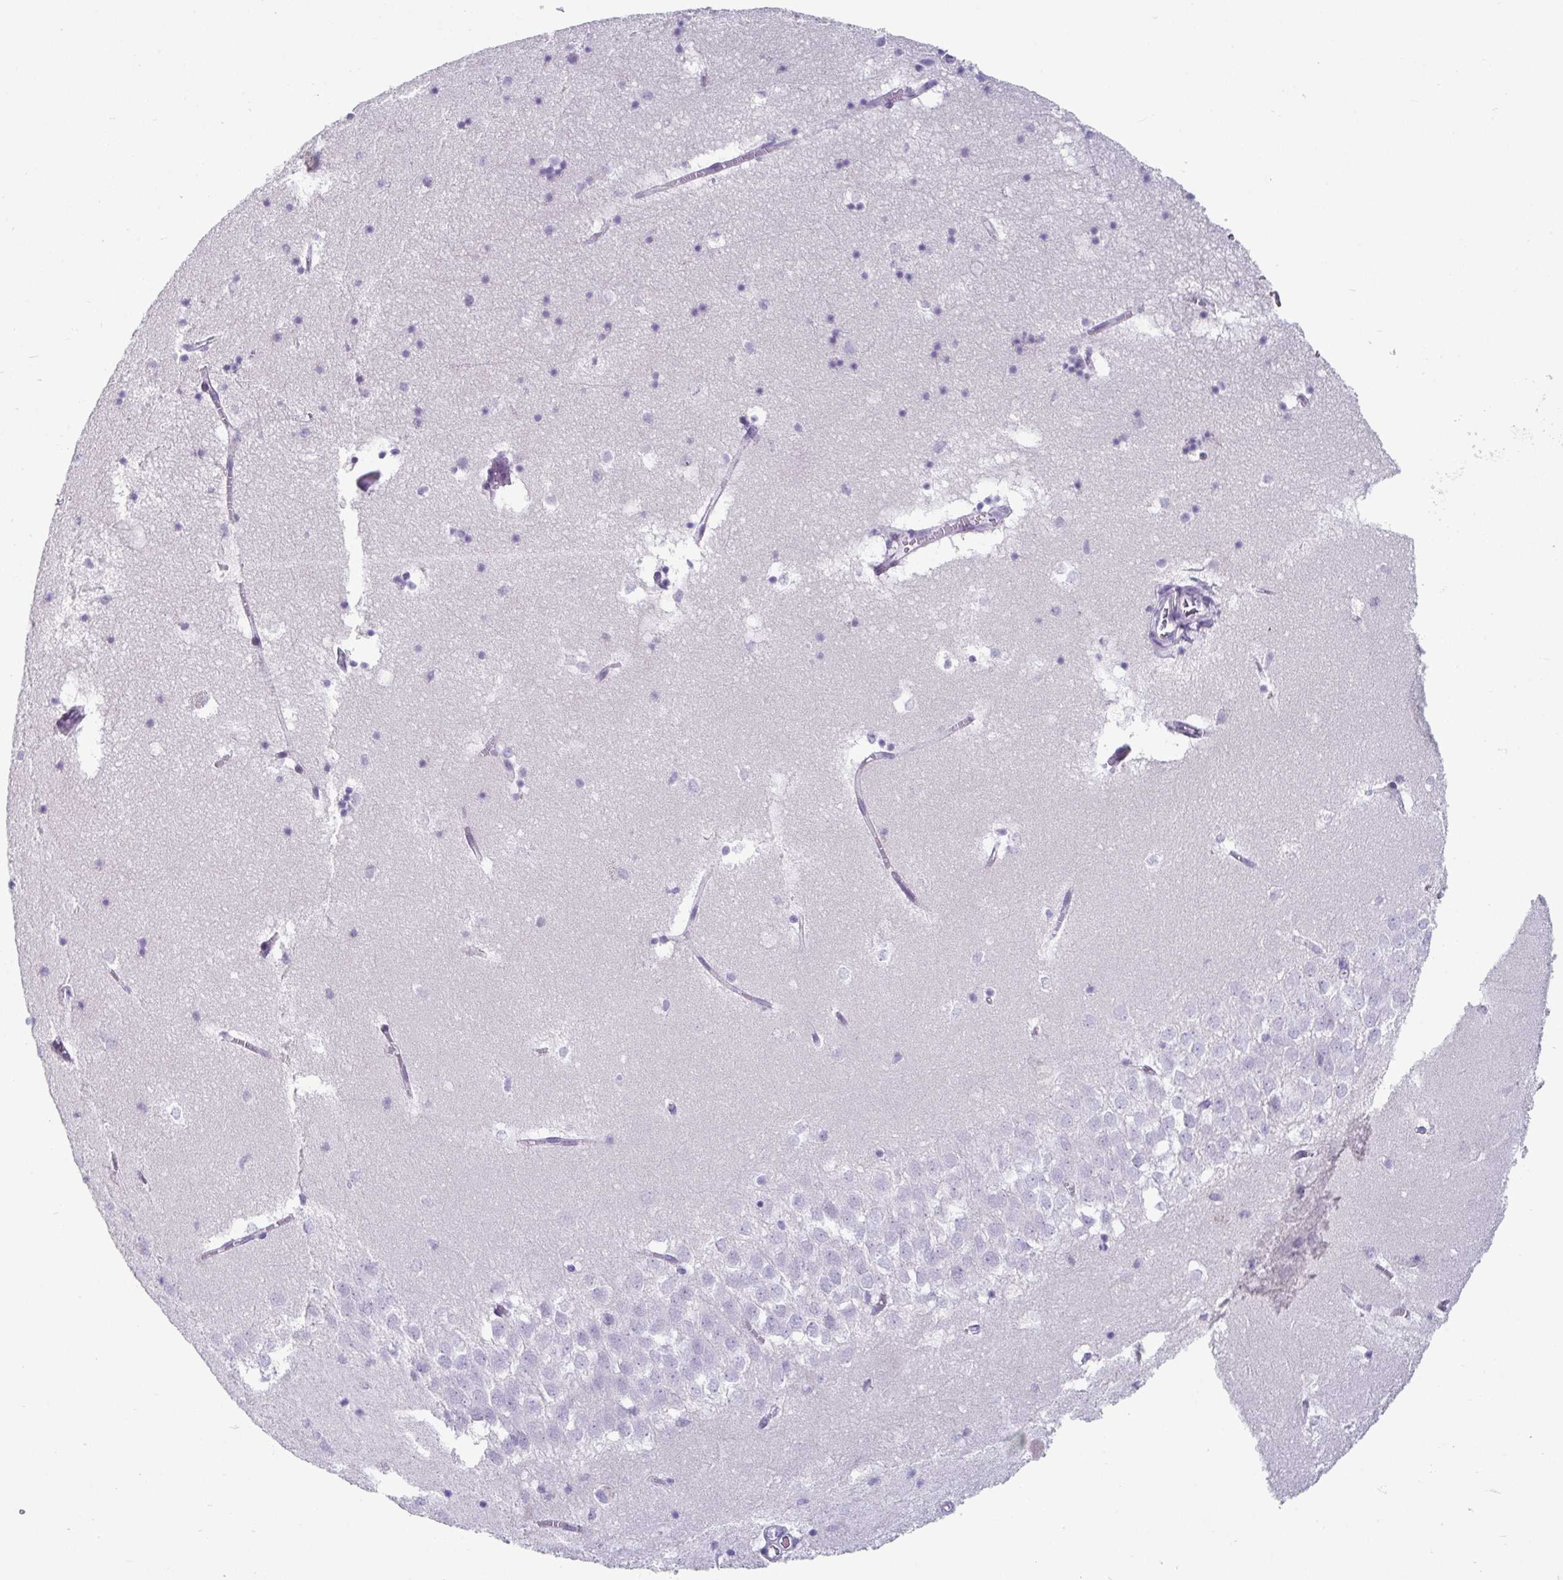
{"staining": {"intensity": "negative", "quantity": "none", "location": "none"}, "tissue": "hippocampus", "cell_type": "Glial cells", "image_type": "normal", "snomed": [{"axis": "morphology", "description": "Normal tissue, NOS"}, {"axis": "topography", "description": "Hippocampus"}], "caption": "IHC of normal hippocampus displays no positivity in glial cells.", "gene": "VSIG10L", "patient": {"sex": "male", "age": 58}}